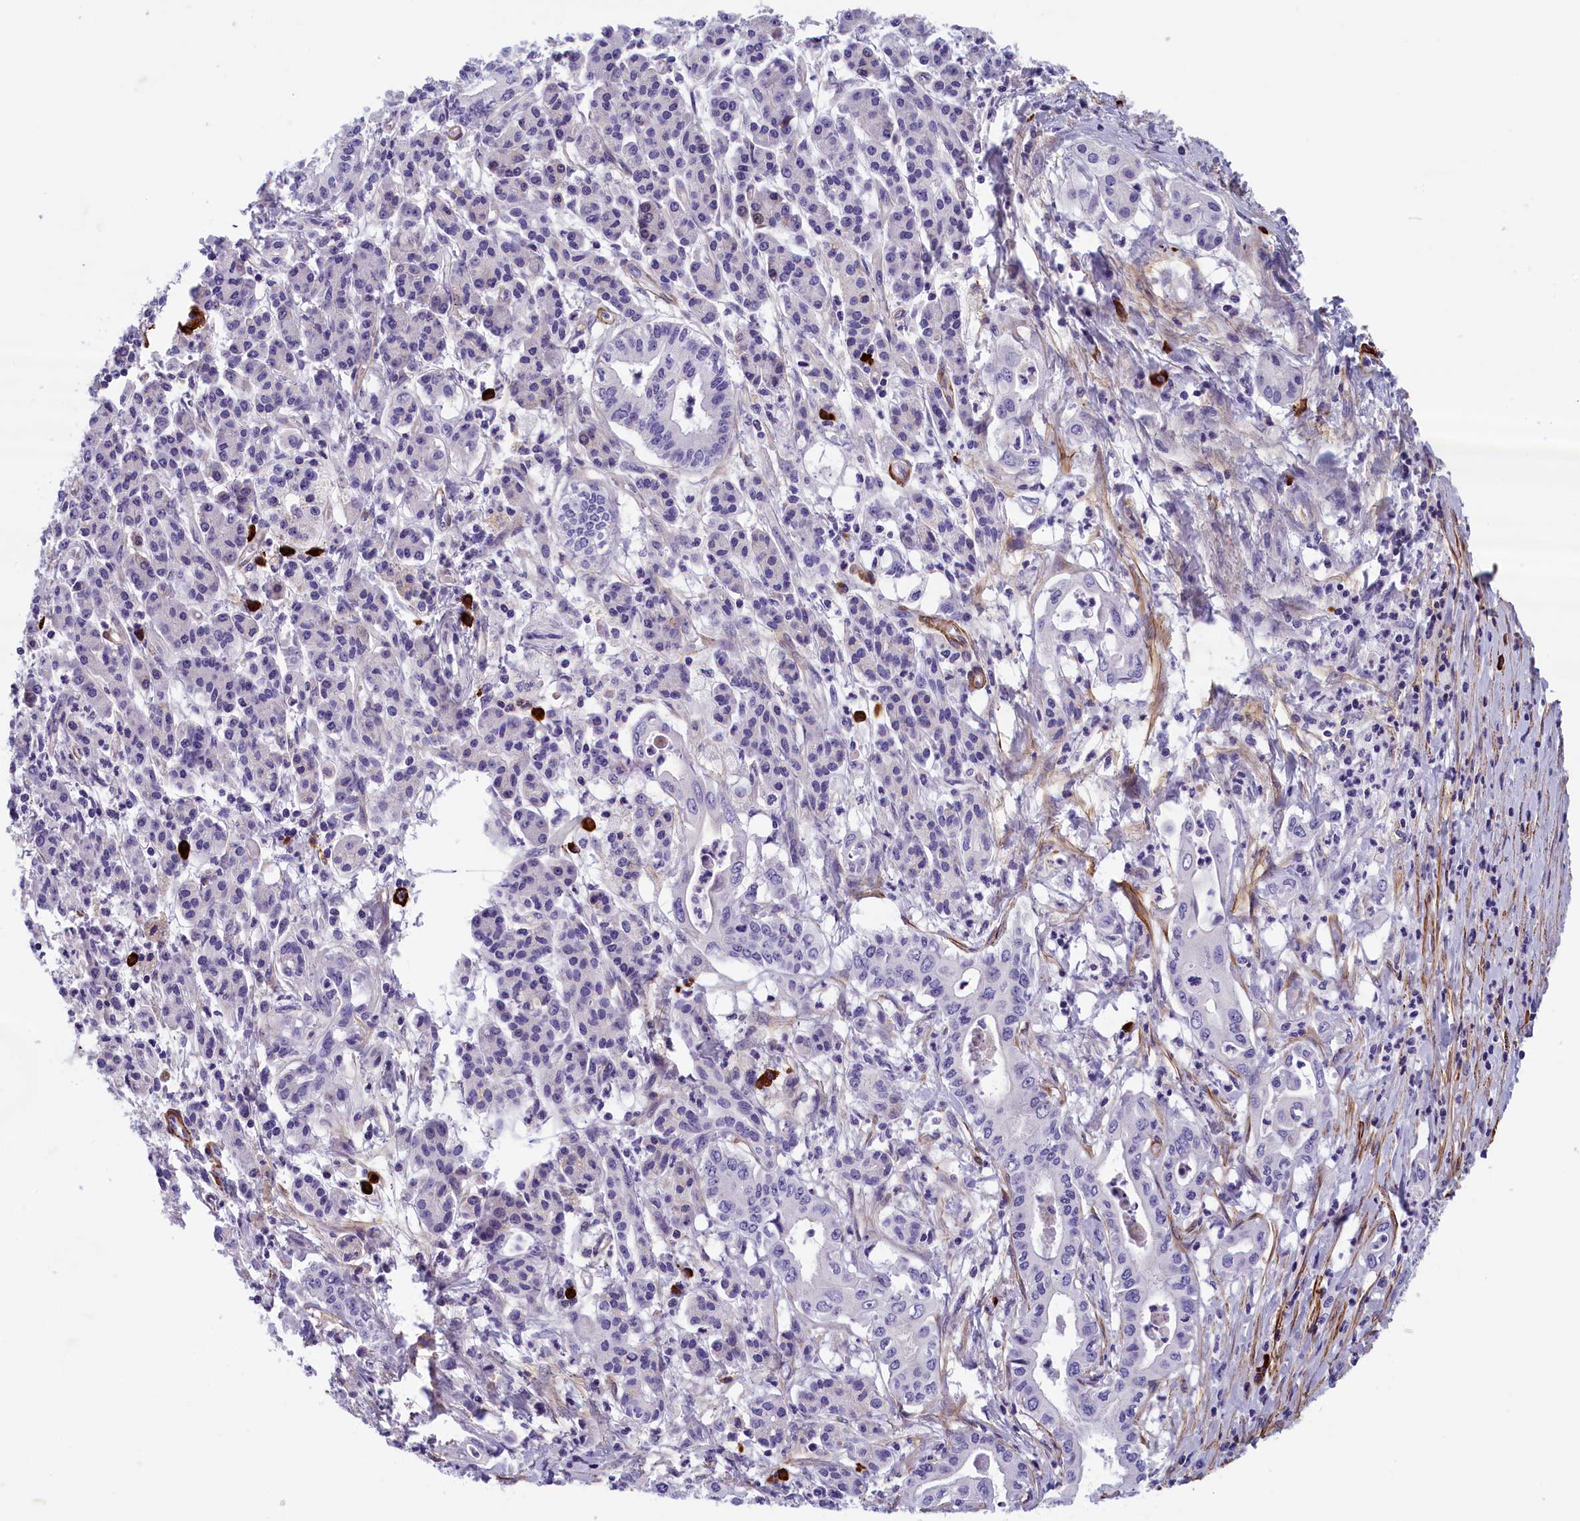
{"staining": {"intensity": "negative", "quantity": "none", "location": "none"}, "tissue": "pancreatic cancer", "cell_type": "Tumor cells", "image_type": "cancer", "snomed": [{"axis": "morphology", "description": "Adenocarcinoma, NOS"}, {"axis": "topography", "description": "Pancreas"}], "caption": "Immunohistochemistry micrograph of pancreatic cancer (adenocarcinoma) stained for a protein (brown), which shows no positivity in tumor cells.", "gene": "BCL2L13", "patient": {"sex": "female", "age": 77}}